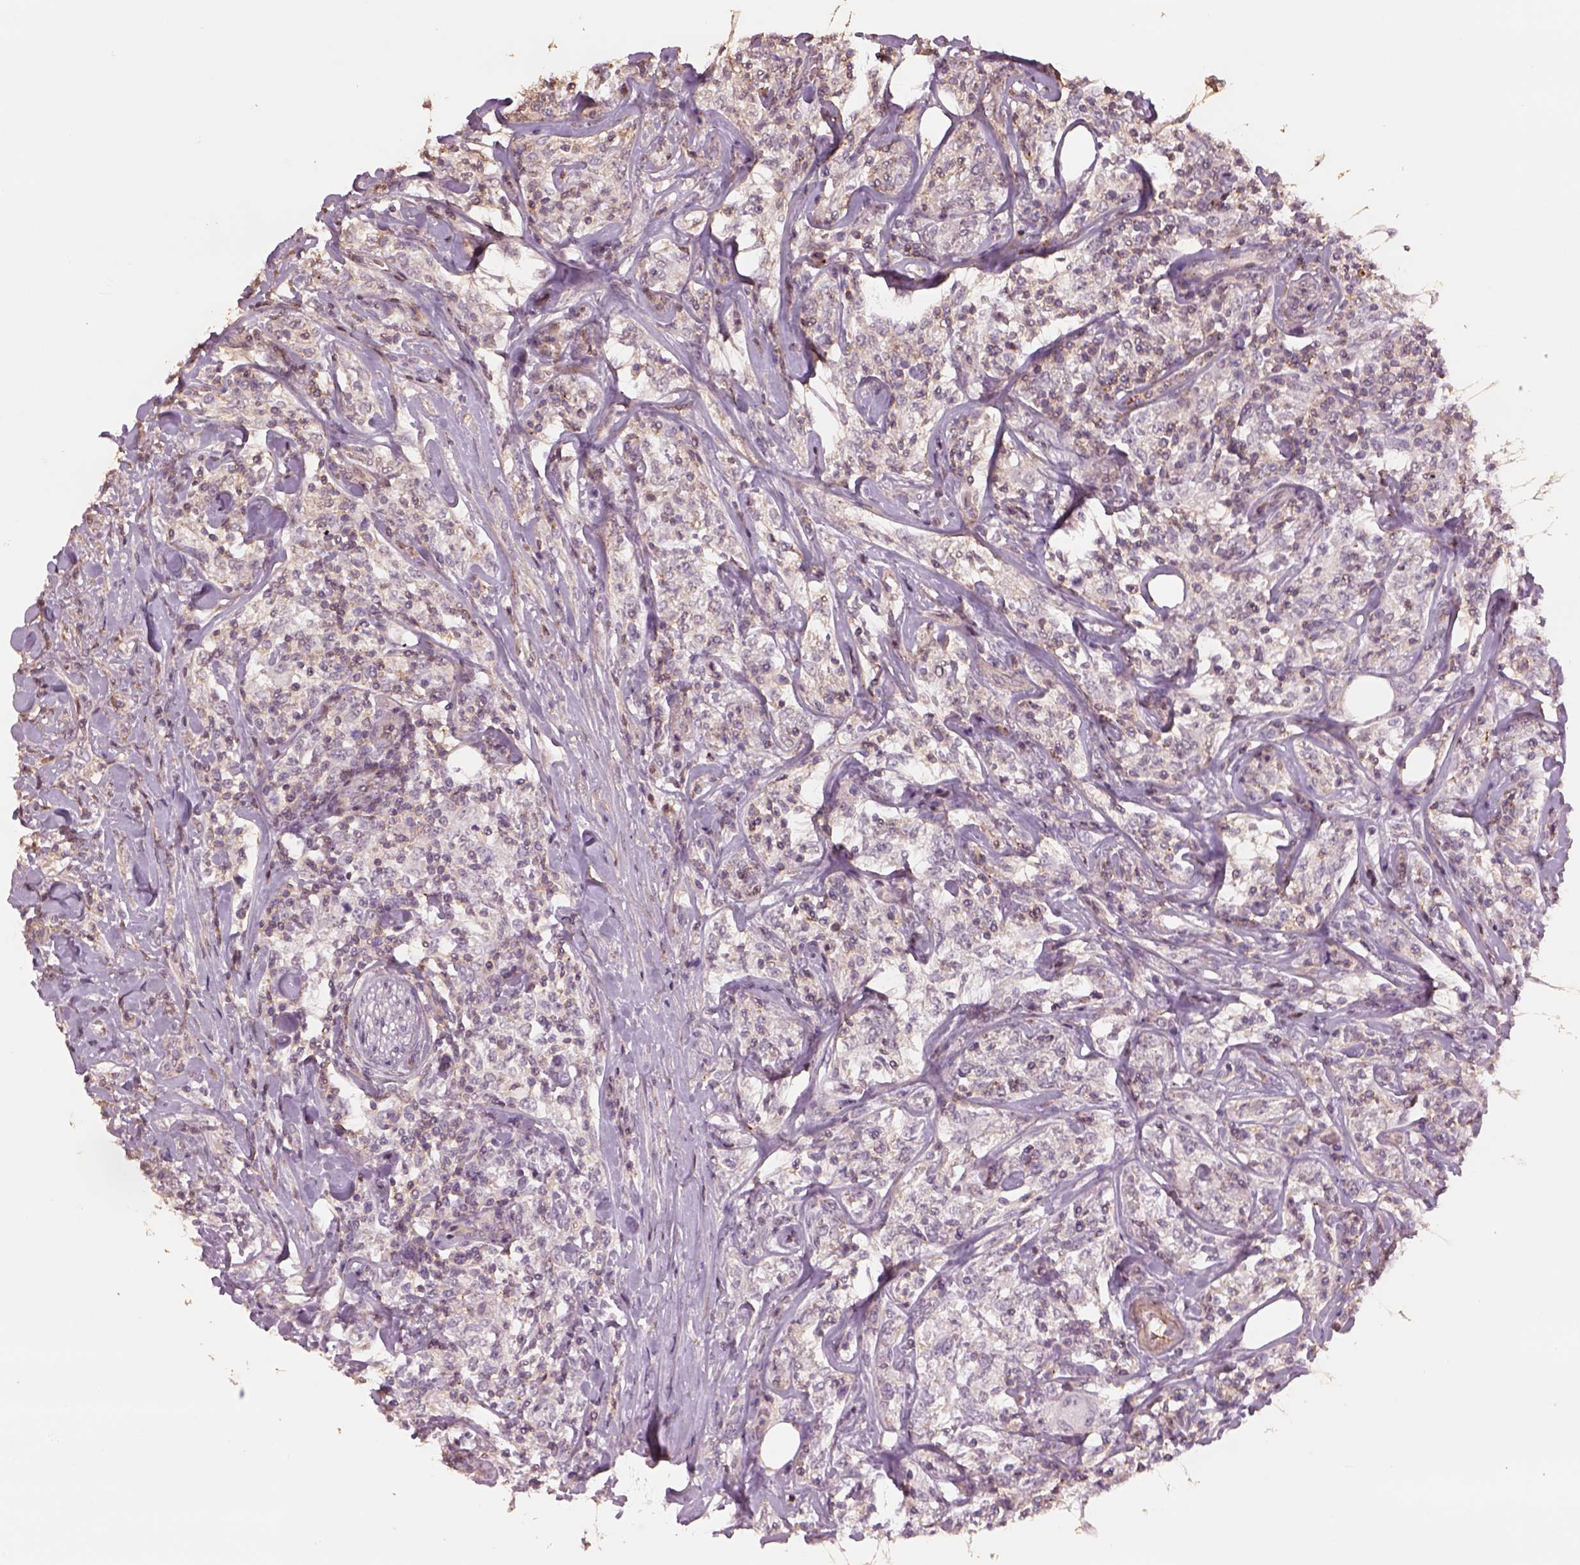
{"staining": {"intensity": "negative", "quantity": "none", "location": "none"}, "tissue": "lymphoma", "cell_type": "Tumor cells", "image_type": "cancer", "snomed": [{"axis": "morphology", "description": "Malignant lymphoma, non-Hodgkin's type, High grade"}, {"axis": "topography", "description": "Lymph node"}], "caption": "Tumor cells show no significant expression in malignant lymphoma, non-Hodgkin's type (high-grade). (Immunohistochemistry, brightfield microscopy, high magnification).", "gene": "LIN7A", "patient": {"sex": "female", "age": 84}}